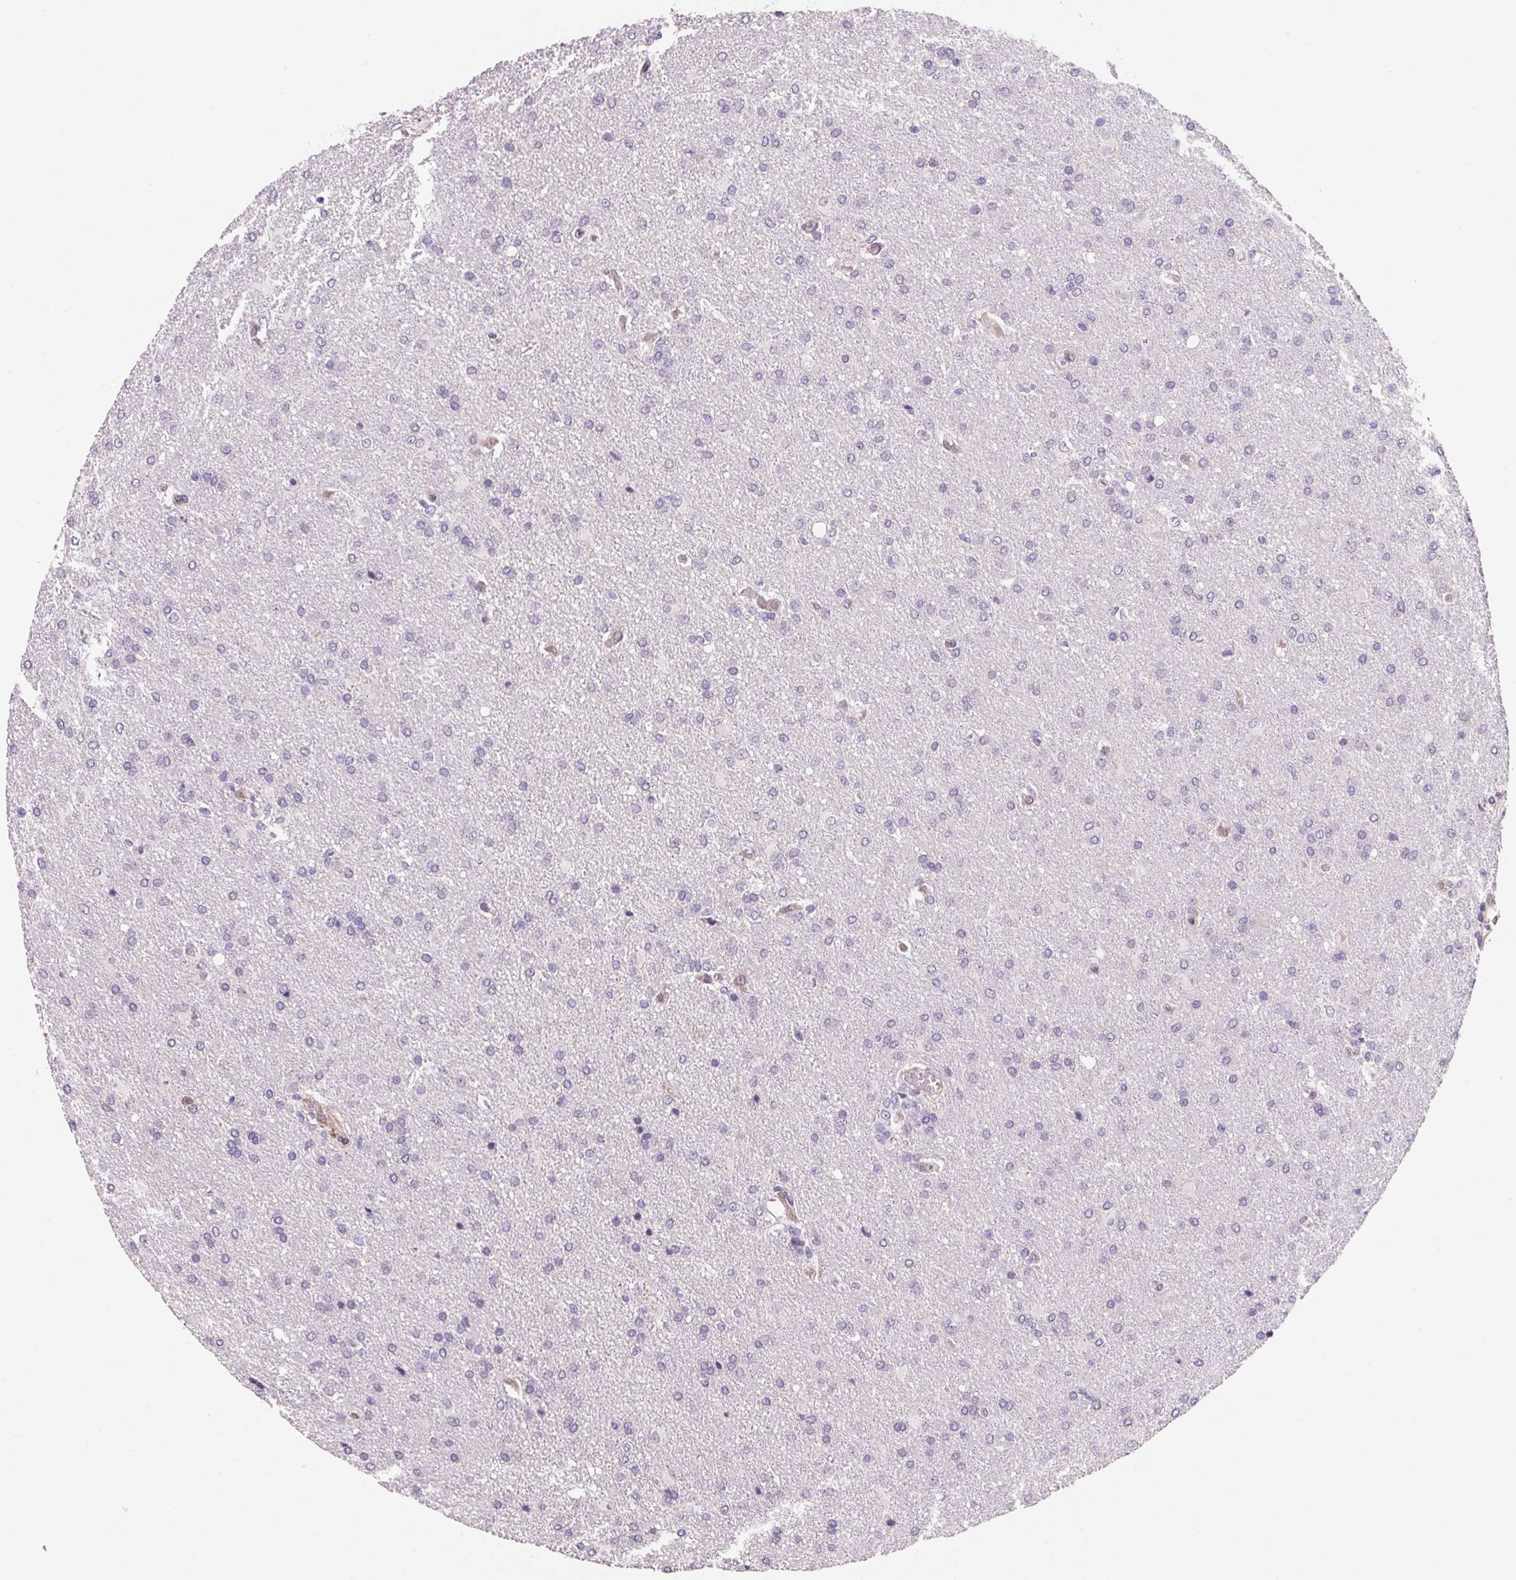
{"staining": {"intensity": "negative", "quantity": "none", "location": "none"}, "tissue": "glioma", "cell_type": "Tumor cells", "image_type": "cancer", "snomed": [{"axis": "morphology", "description": "Glioma, malignant, High grade"}, {"axis": "topography", "description": "Brain"}], "caption": "A high-resolution image shows immunohistochemistry staining of glioma, which demonstrates no significant positivity in tumor cells.", "gene": "GBP1", "patient": {"sex": "male", "age": 68}}